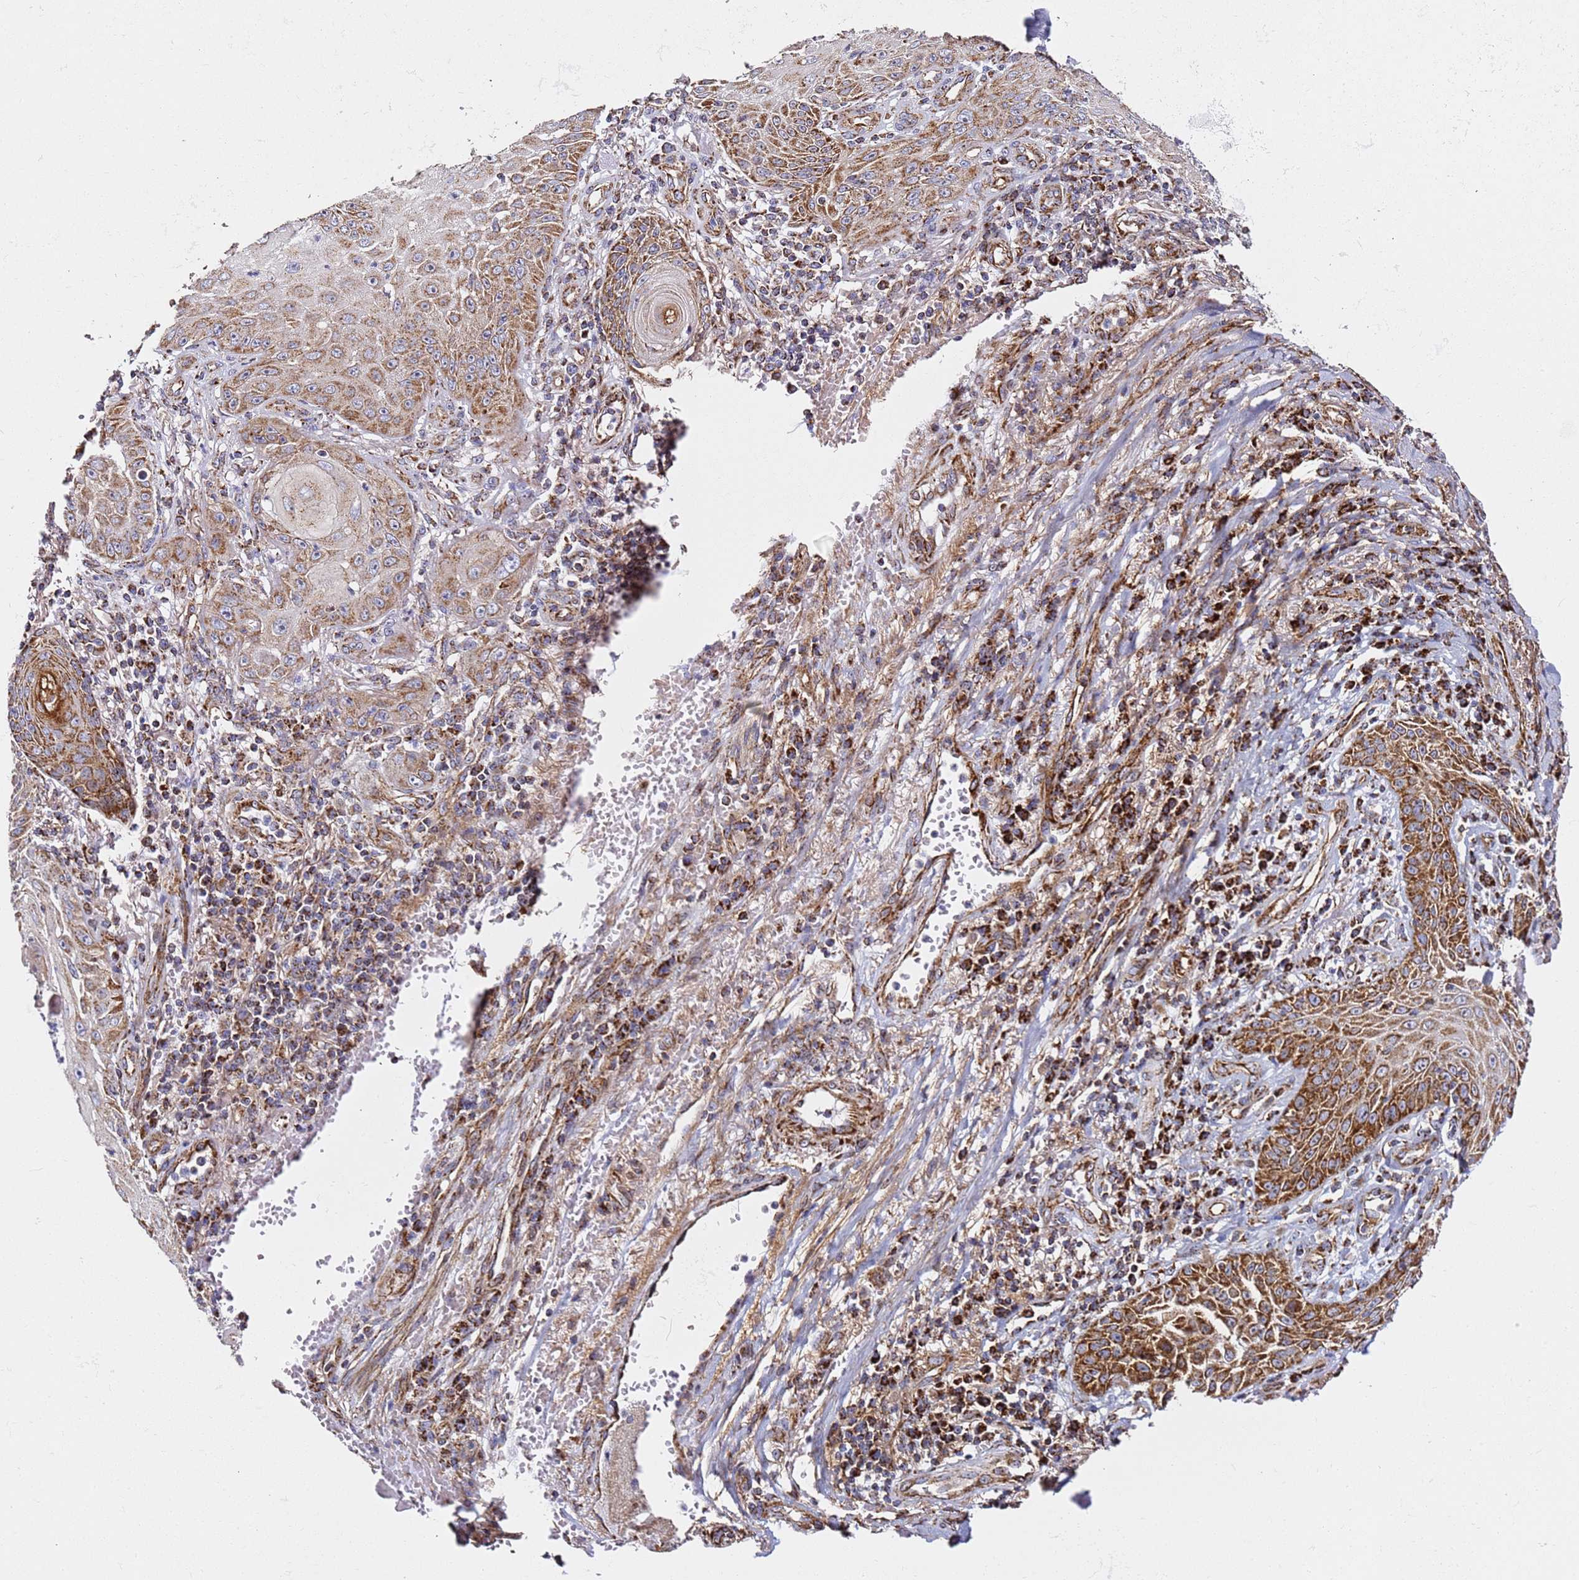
{"staining": {"intensity": "strong", "quantity": "25%-75%", "location": "cytoplasmic/membranous"}, "tissue": "skin cancer", "cell_type": "Tumor cells", "image_type": "cancer", "snomed": [{"axis": "morphology", "description": "Squamous cell carcinoma, NOS"}, {"axis": "topography", "description": "Skin"}], "caption": "Skin squamous cell carcinoma stained for a protein displays strong cytoplasmic/membranous positivity in tumor cells.", "gene": "NDUFA3", "patient": {"sex": "male", "age": 70}}